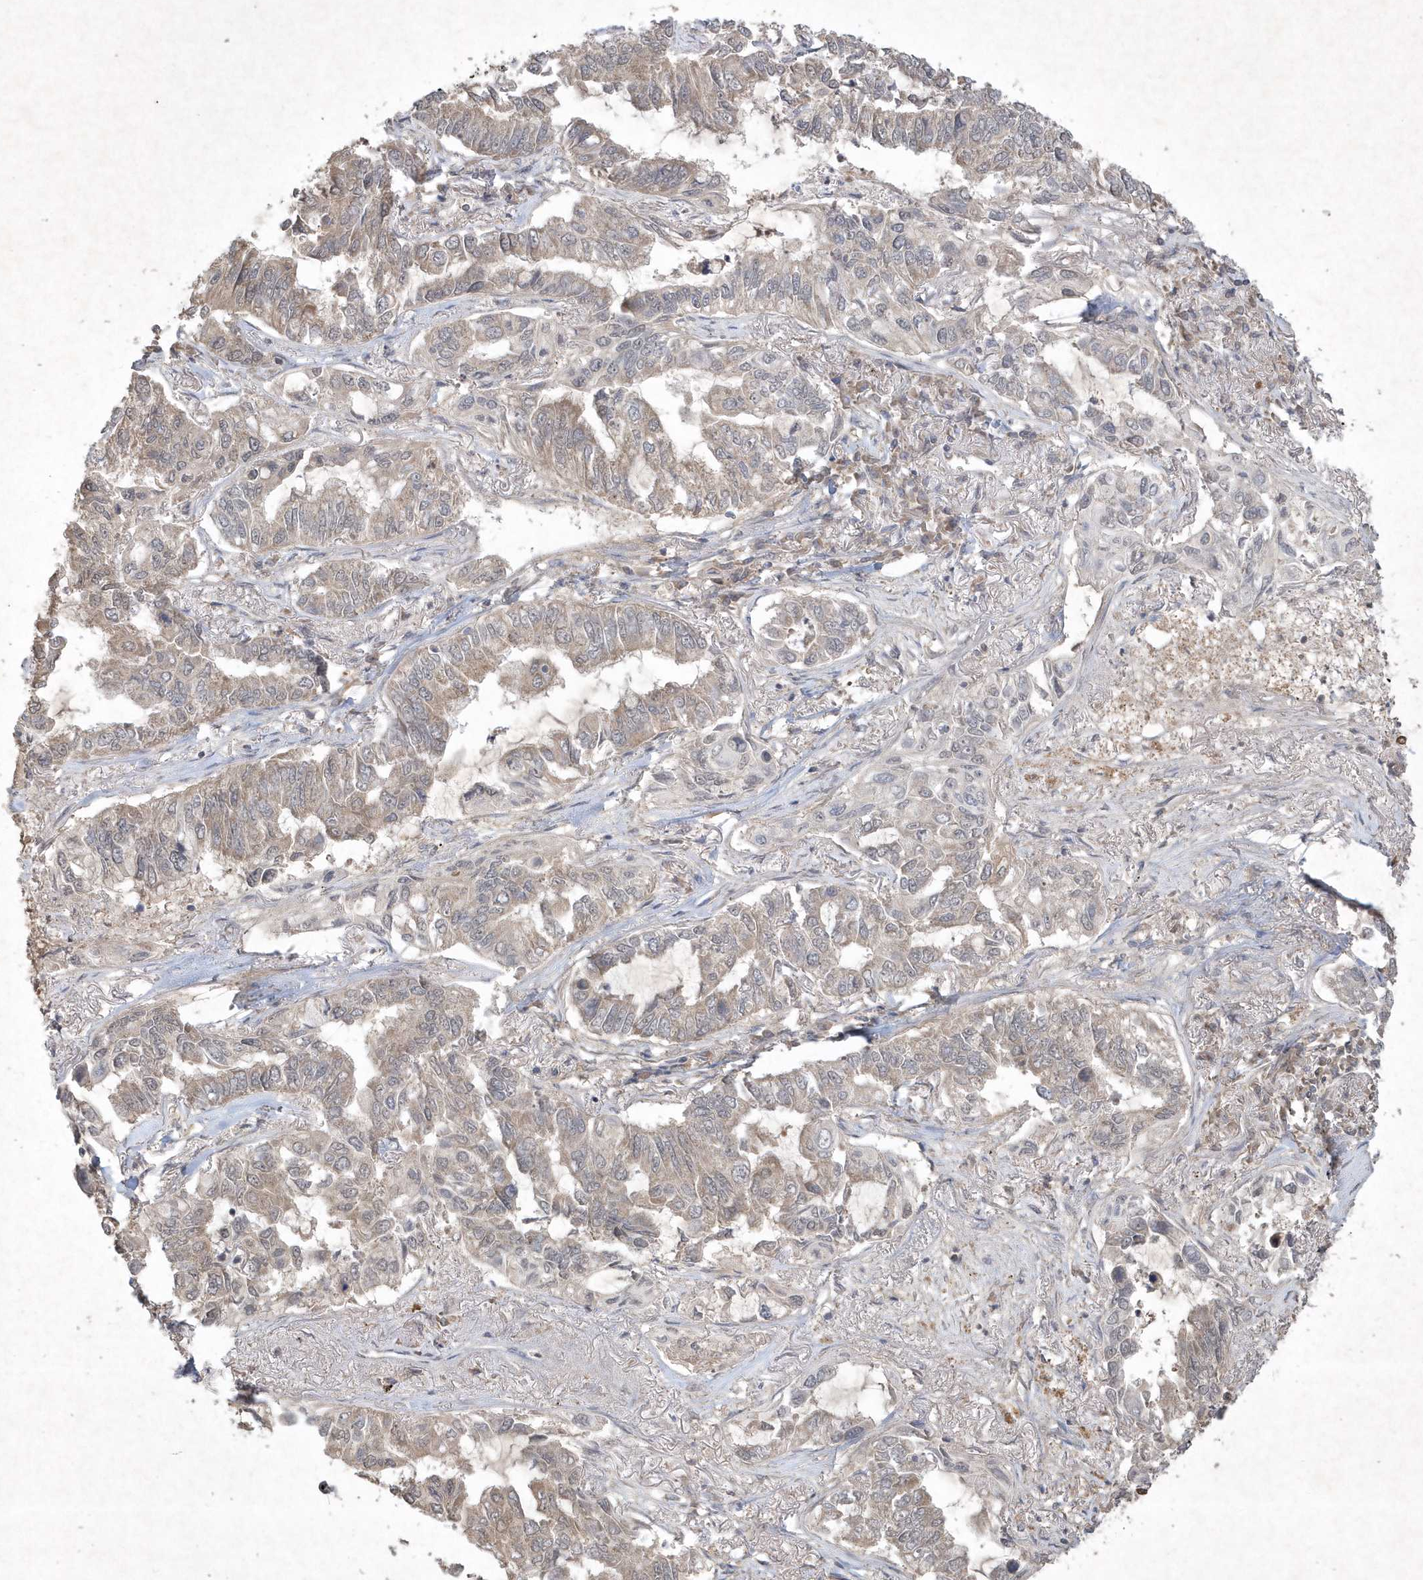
{"staining": {"intensity": "weak", "quantity": "25%-75%", "location": "cytoplasmic/membranous"}, "tissue": "lung cancer", "cell_type": "Tumor cells", "image_type": "cancer", "snomed": [{"axis": "morphology", "description": "Adenocarcinoma, NOS"}, {"axis": "topography", "description": "Lung"}], "caption": "IHC histopathology image of human adenocarcinoma (lung) stained for a protein (brown), which reveals low levels of weak cytoplasmic/membranous expression in approximately 25%-75% of tumor cells.", "gene": "AKR7A2", "patient": {"sex": "male", "age": 64}}